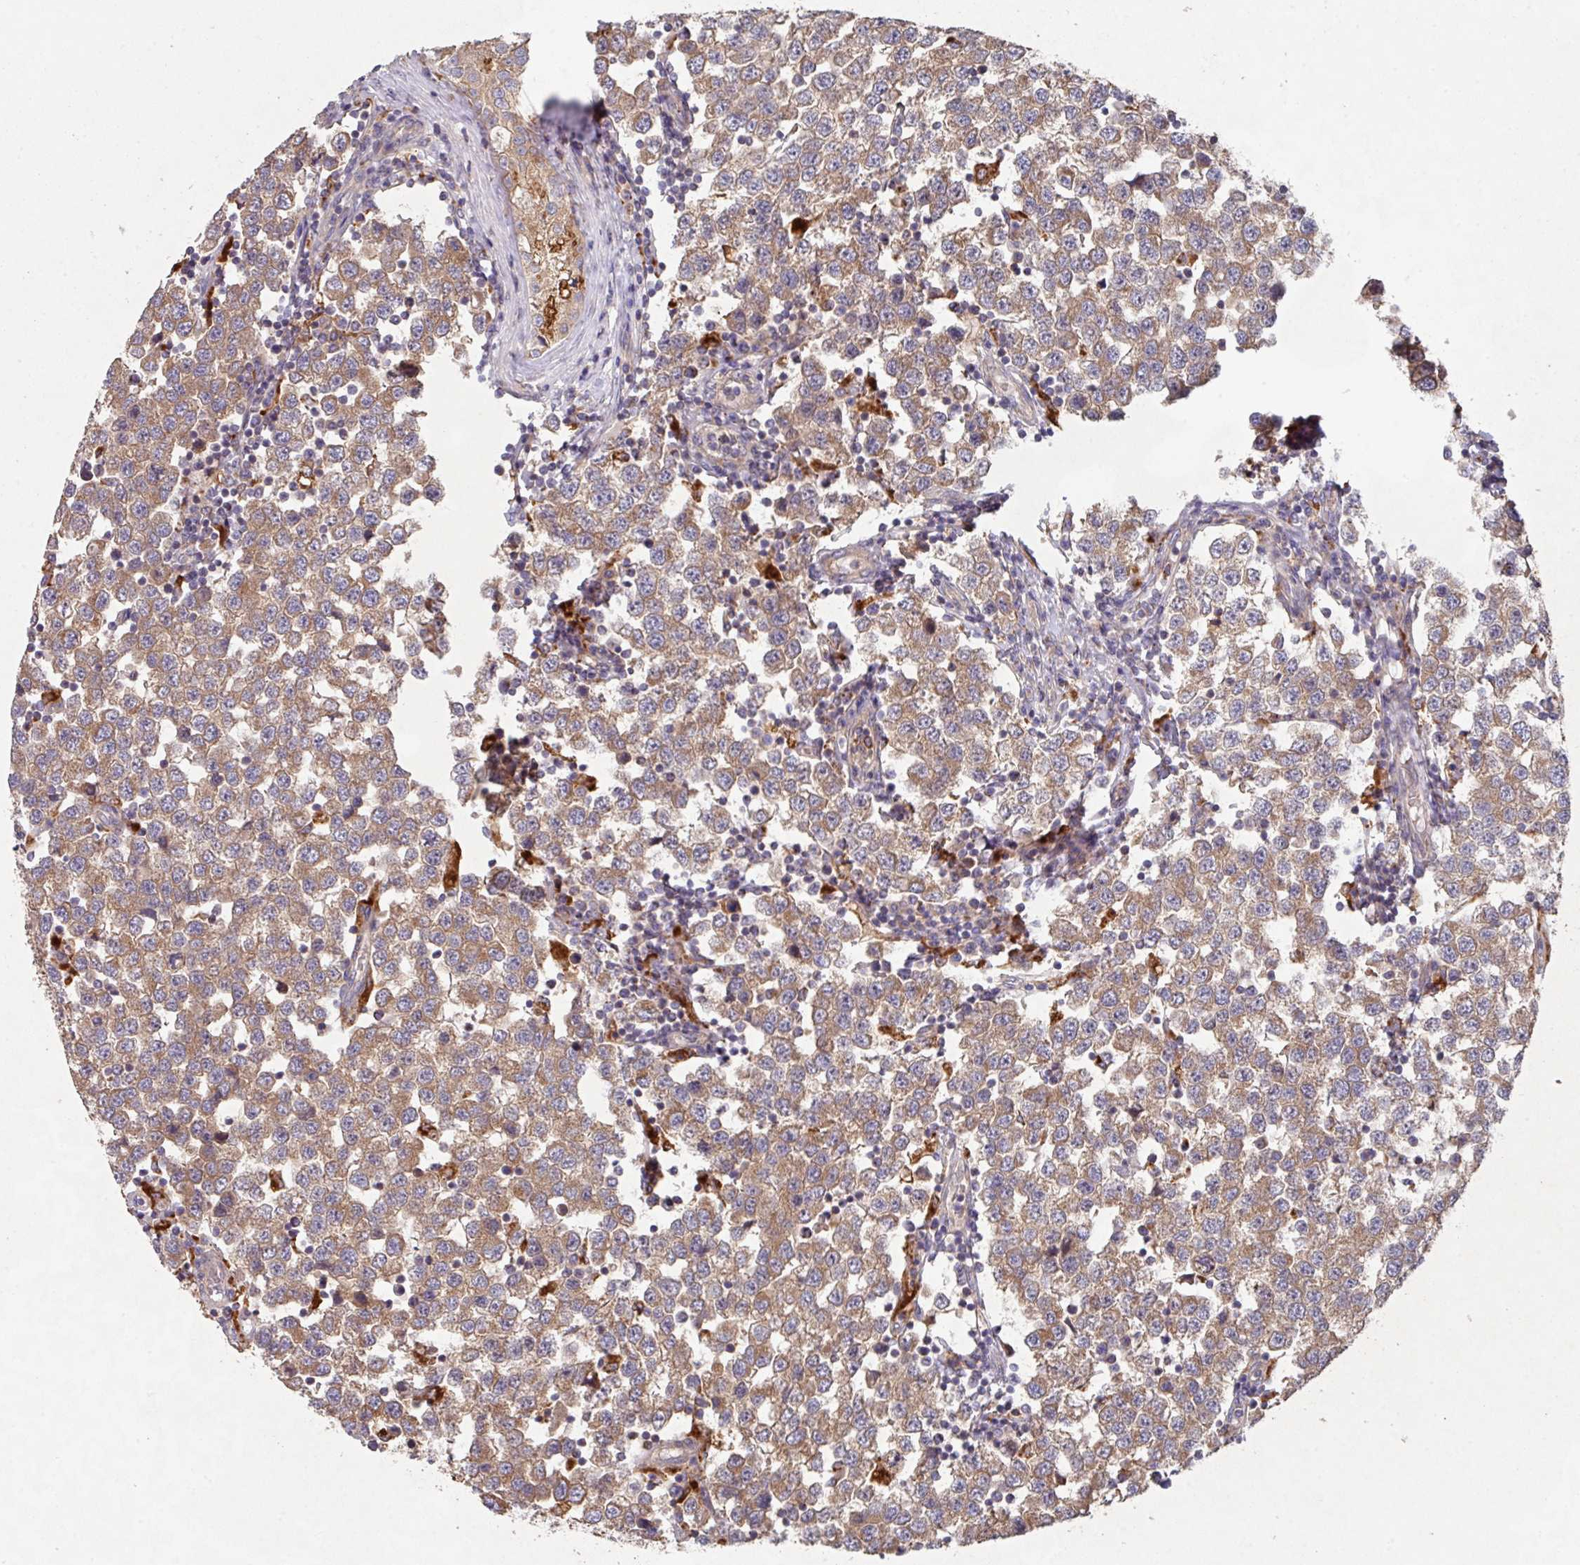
{"staining": {"intensity": "moderate", "quantity": ">75%", "location": "cytoplasmic/membranous"}, "tissue": "testis cancer", "cell_type": "Tumor cells", "image_type": "cancer", "snomed": [{"axis": "morphology", "description": "Seminoma, NOS"}, {"axis": "topography", "description": "Testis"}], "caption": "Protein staining of testis cancer (seminoma) tissue demonstrates moderate cytoplasmic/membranous positivity in about >75% of tumor cells.", "gene": "TRIM14", "patient": {"sex": "male", "age": 34}}